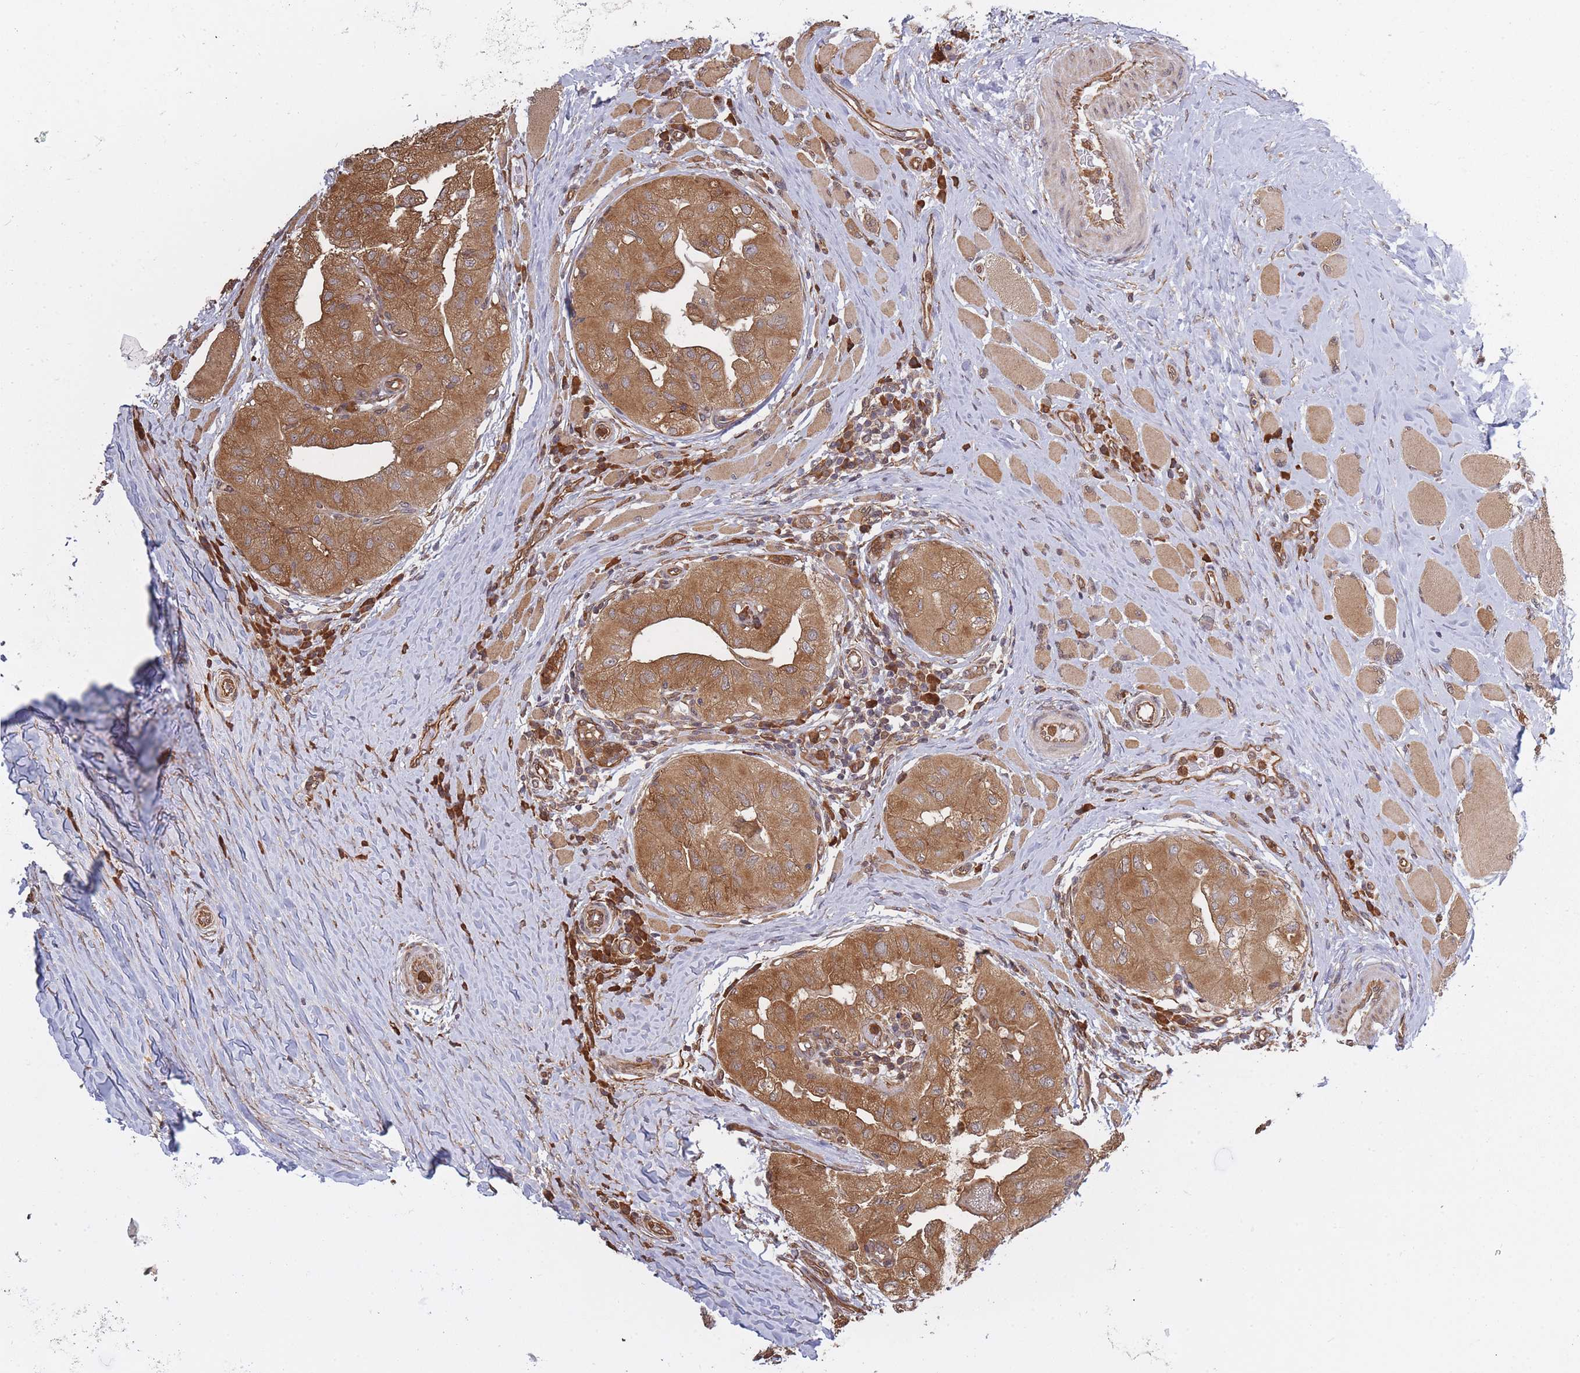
{"staining": {"intensity": "moderate", "quantity": ">75%", "location": "cytoplasmic/membranous"}, "tissue": "thyroid cancer", "cell_type": "Tumor cells", "image_type": "cancer", "snomed": [{"axis": "morphology", "description": "Papillary adenocarcinoma, NOS"}, {"axis": "topography", "description": "Thyroid gland"}], "caption": "Approximately >75% of tumor cells in human thyroid papillary adenocarcinoma exhibit moderate cytoplasmic/membranous protein positivity as visualized by brown immunohistochemical staining.", "gene": "ARL13B", "patient": {"sex": "female", "age": 59}}